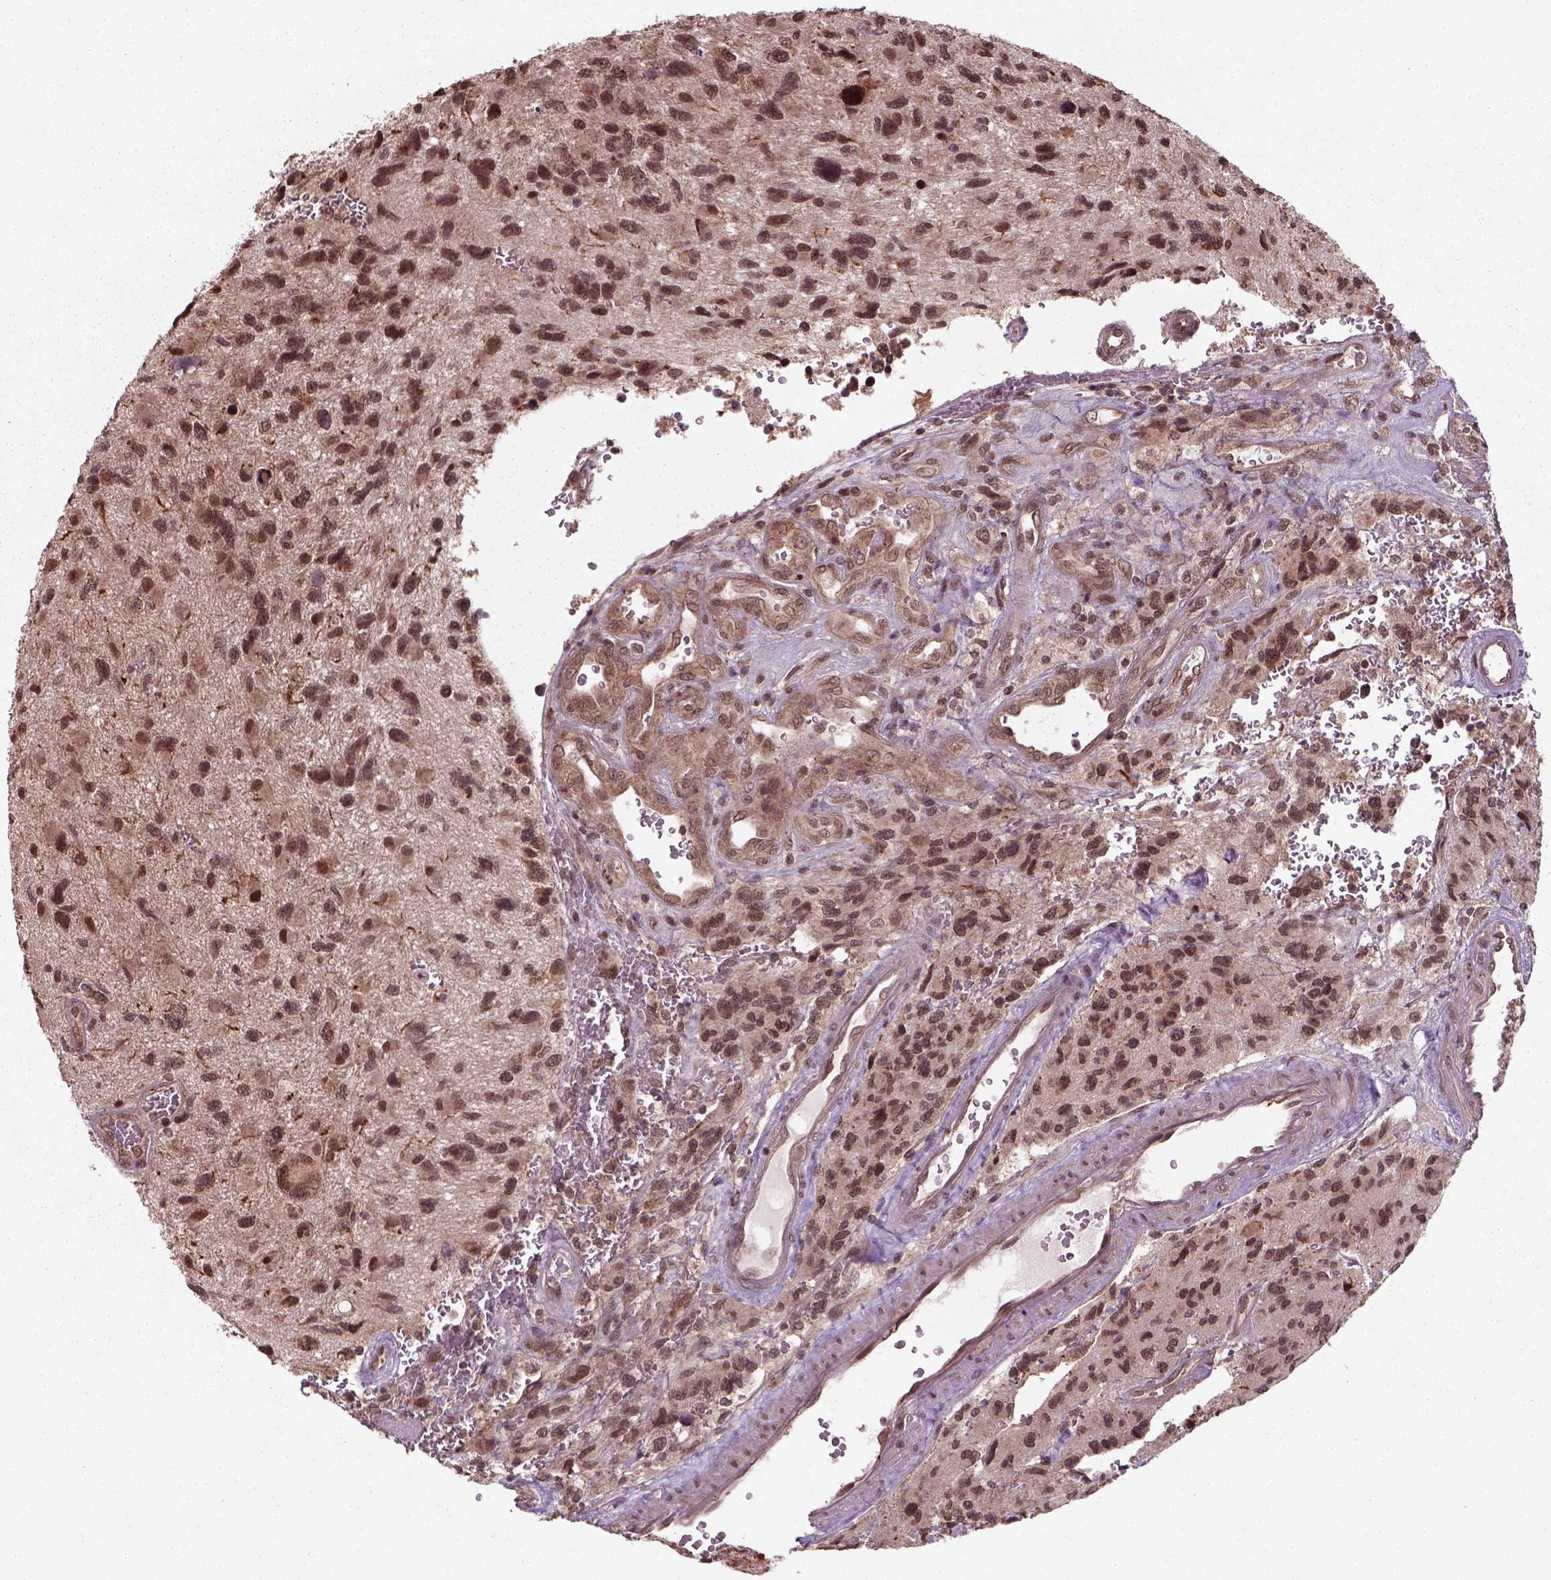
{"staining": {"intensity": "moderate", "quantity": ">75%", "location": "cytoplasmic/membranous,nuclear"}, "tissue": "glioma", "cell_type": "Tumor cells", "image_type": "cancer", "snomed": [{"axis": "morphology", "description": "Glioma, malignant, NOS"}, {"axis": "morphology", "description": "Glioma, malignant, High grade"}, {"axis": "topography", "description": "Brain"}], "caption": "Immunohistochemical staining of malignant glioma demonstrates medium levels of moderate cytoplasmic/membranous and nuclear positivity in about >75% of tumor cells.", "gene": "NUDT9", "patient": {"sex": "female", "age": 71}}